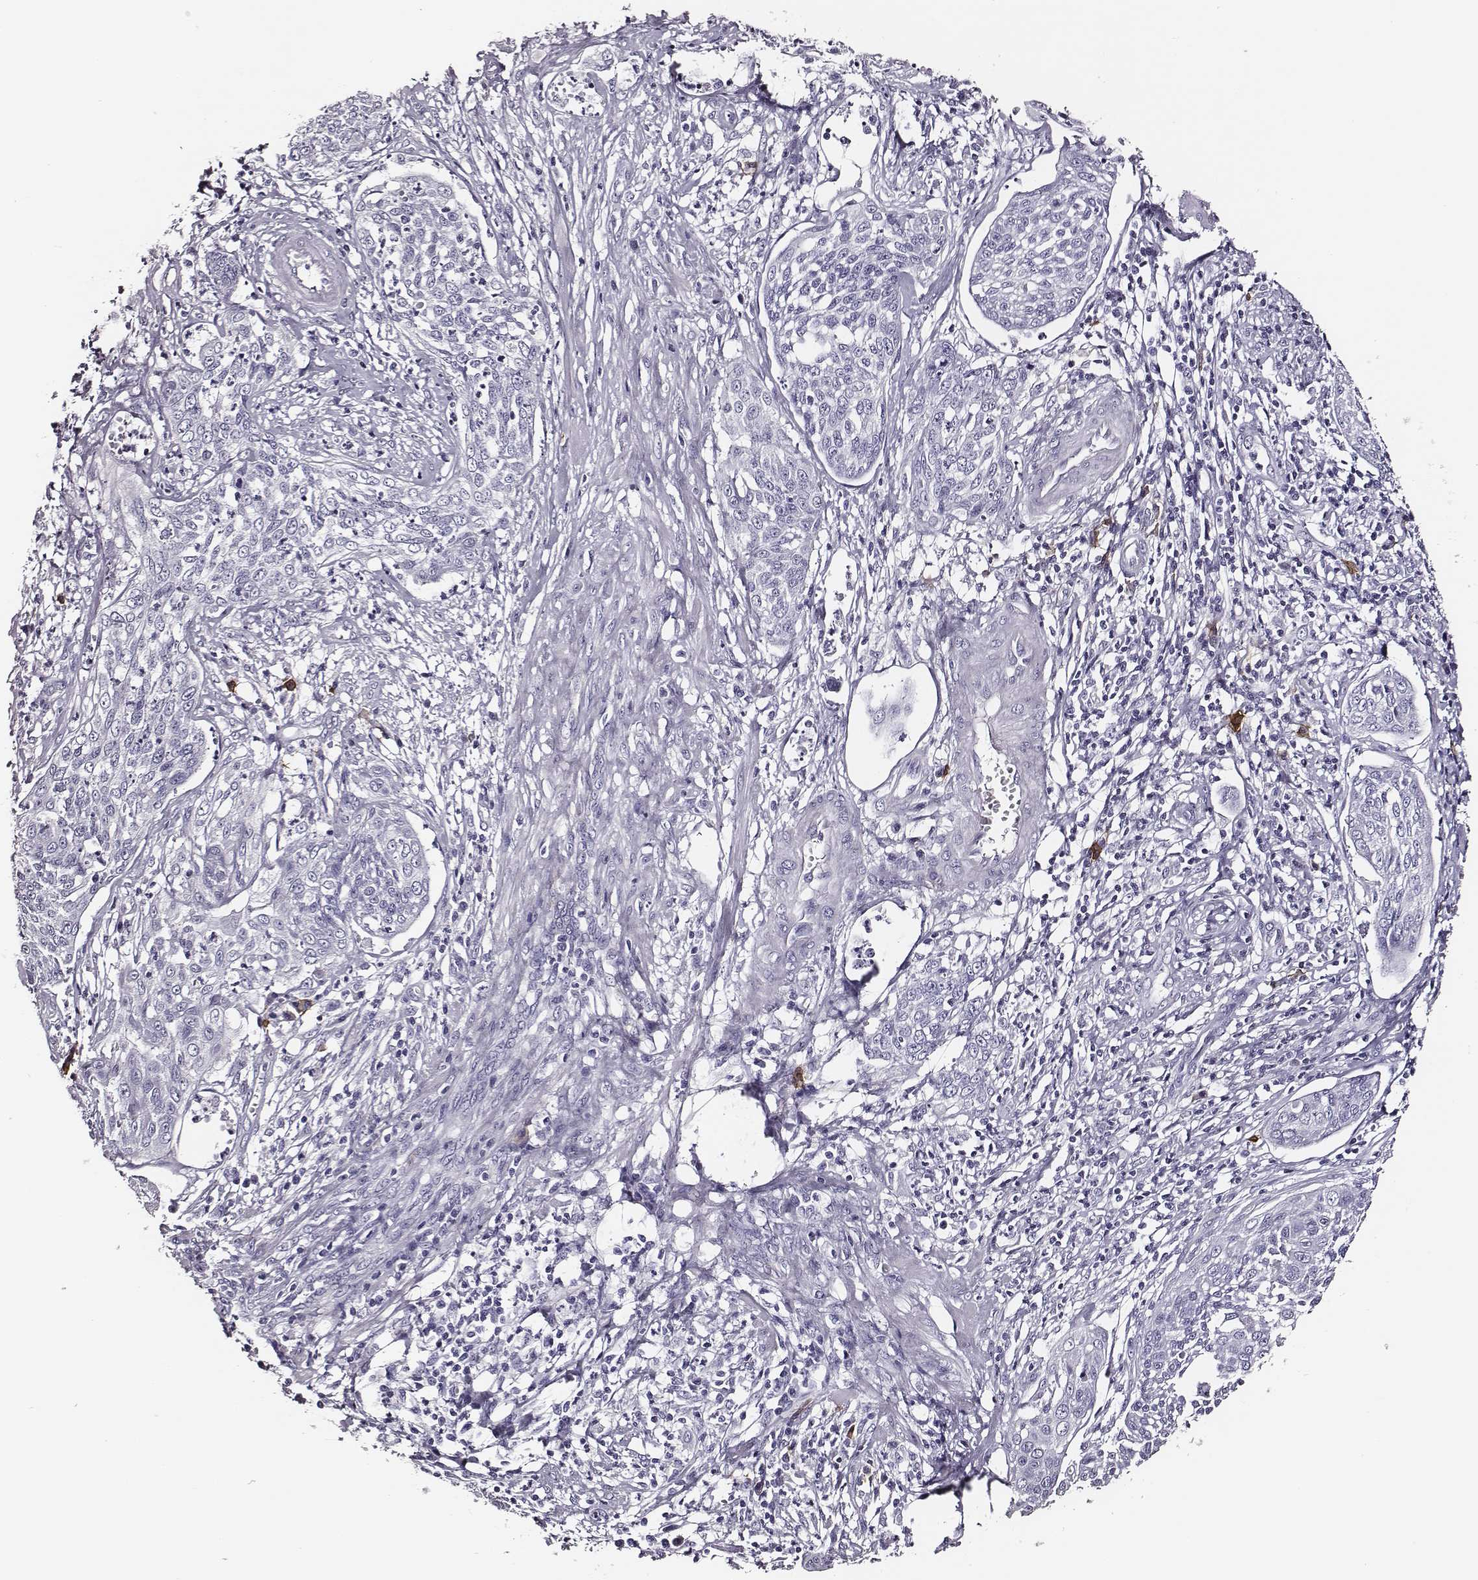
{"staining": {"intensity": "negative", "quantity": "none", "location": "none"}, "tissue": "cervical cancer", "cell_type": "Tumor cells", "image_type": "cancer", "snomed": [{"axis": "morphology", "description": "Squamous cell carcinoma, NOS"}, {"axis": "topography", "description": "Cervix"}], "caption": "This is a histopathology image of immunohistochemistry staining of cervical cancer (squamous cell carcinoma), which shows no expression in tumor cells.", "gene": "DPEP1", "patient": {"sex": "female", "age": 34}}